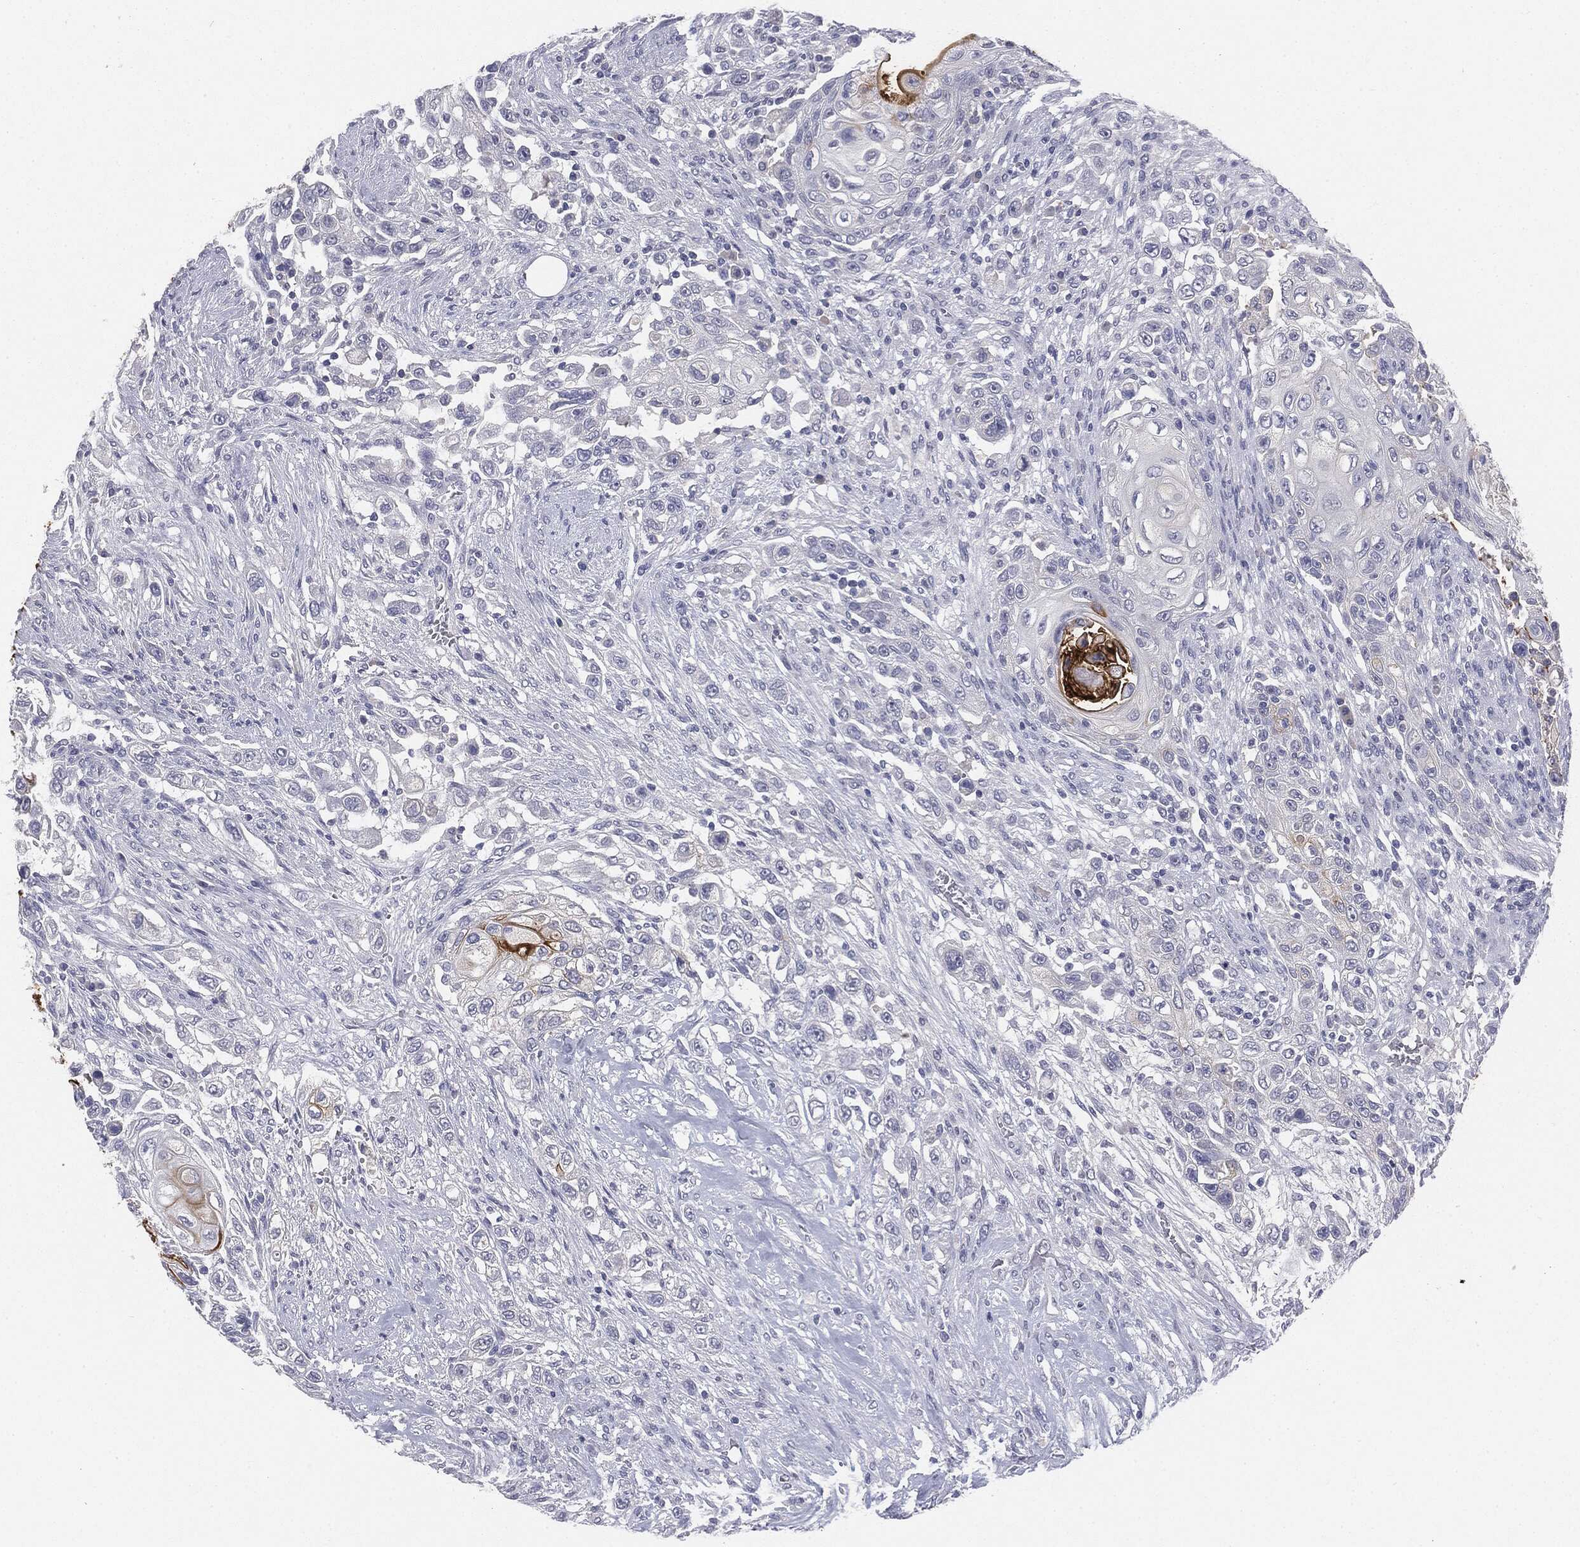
{"staining": {"intensity": "negative", "quantity": "none", "location": "none"}, "tissue": "urothelial cancer", "cell_type": "Tumor cells", "image_type": "cancer", "snomed": [{"axis": "morphology", "description": "Urothelial carcinoma, High grade"}, {"axis": "topography", "description": "Urinary bladder"}], "caption": "IHC of high-grade urothelial carcinoma demonstrates no positivity in tumor cells.", "gene": "MUC1", "patient": {"sex": "female", "age": 56}}